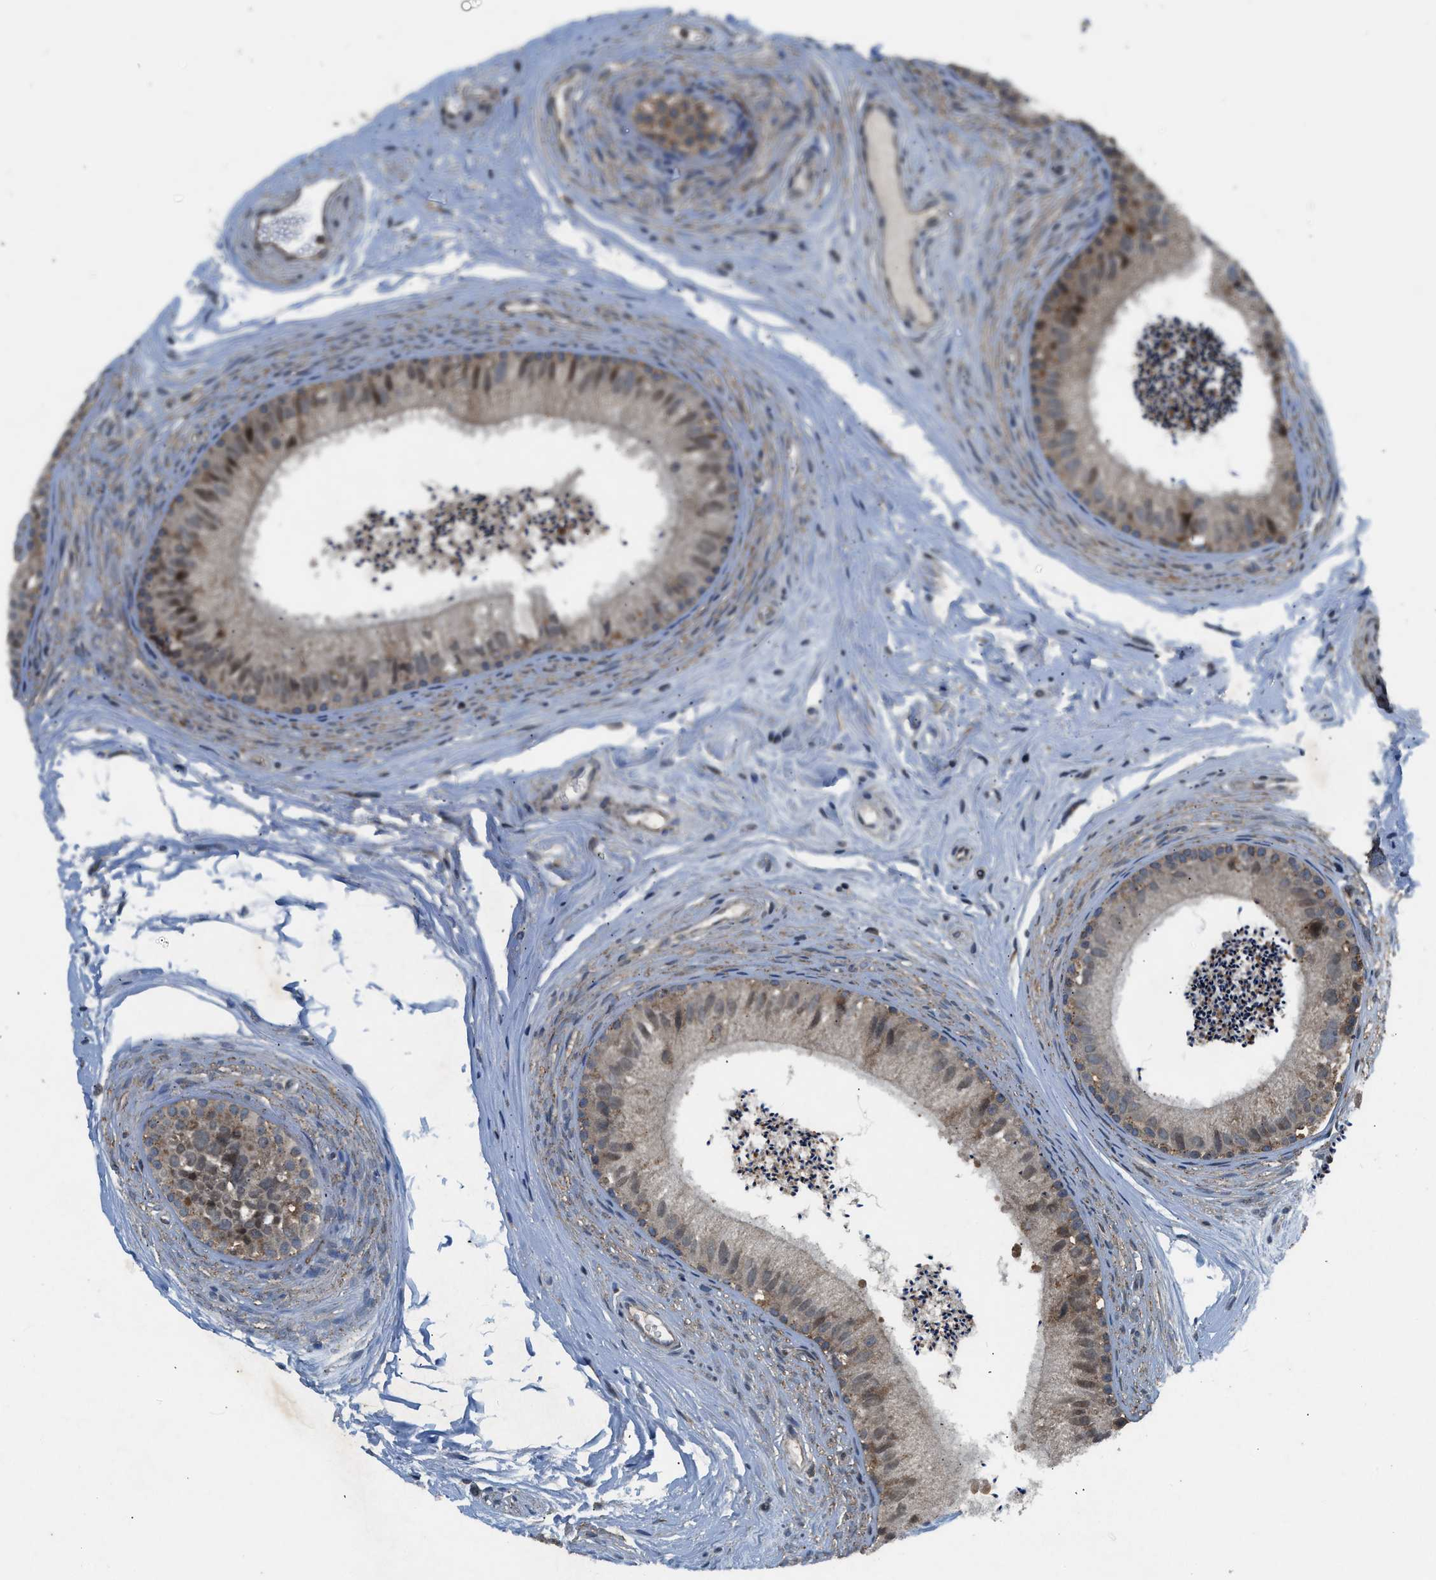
{"staining": {"intensity": "moderate", "quantity": ">75%", "location": "cytoplasmic/membranous"}, "tissue": "epididymis", "cell_type": "Glandular cells", "image_type": "normal", "snomed": [{"axis": "morphology", "description": "Normal tissue, NOS"}, {"axis": "topography", "description": "Epididymis"}], "caption": "Moderate cytoplasmic/membranous positivity is identified in approximately >75% of glandular cells in normal epididymis. (DAB IHC, brown staining for protein, blue staining for nuclei).", "gene": "RPS6KB1", "patient": {"sex": "male", "age": 56}}